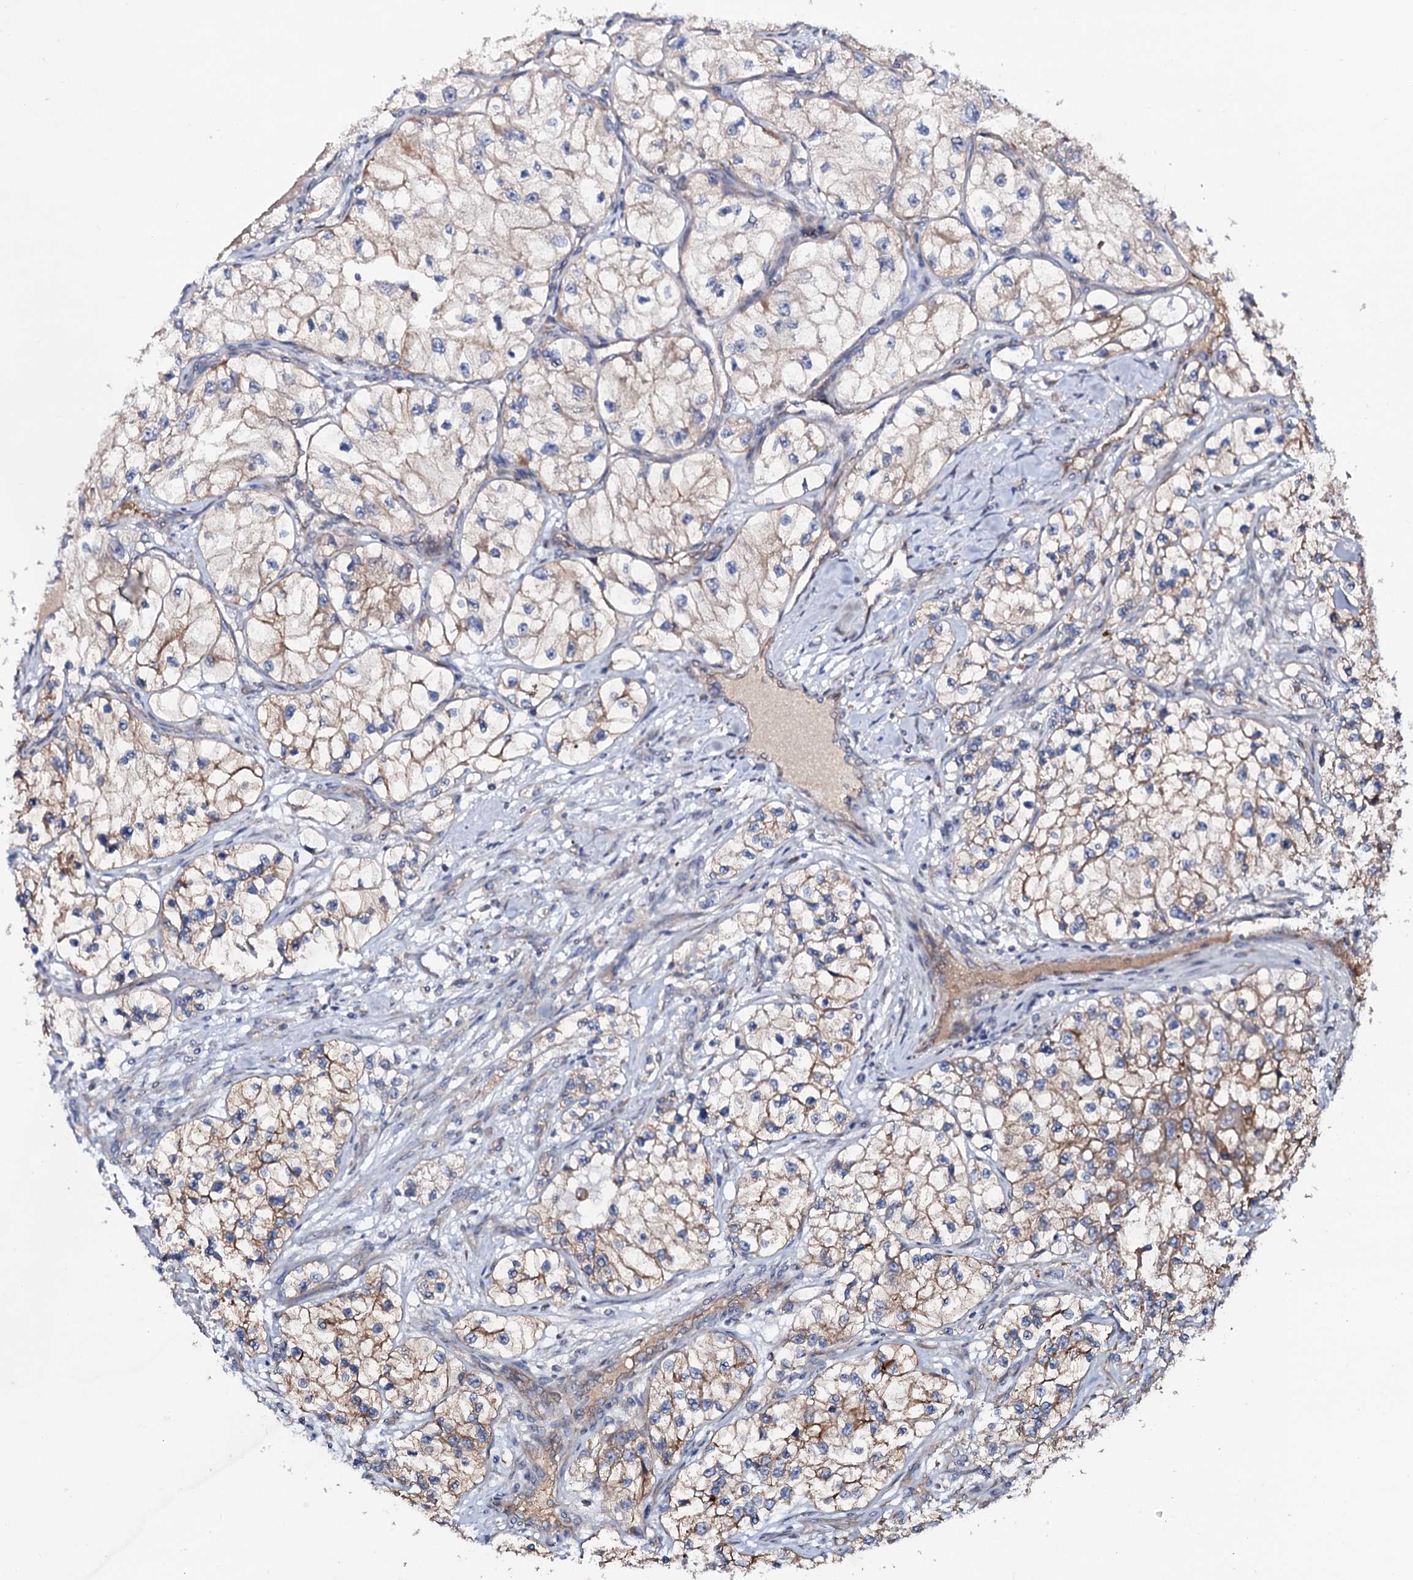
{"staining": {"intensity": "moderate", "quantity": "25%-75%", "location": "cytoplasmic/membranous"}, "tissue": "renal cancer", "cell_type": "Tumor cells", "image_type": "cancer", "snomed": [{"axis": "morphology", "description": "Adenocarcinoma, NOS"}, {"axis": "topography", "description": "Kidney"}], "caption": "There is medium levels of moderate cytoplasmic/membranous staining in tumor cells of renal cancer, as demonstrated by immunohistochemical staining (brown color).", "gene": "PPP1R3D", "patient": {"sex": "female", "age": 57}}